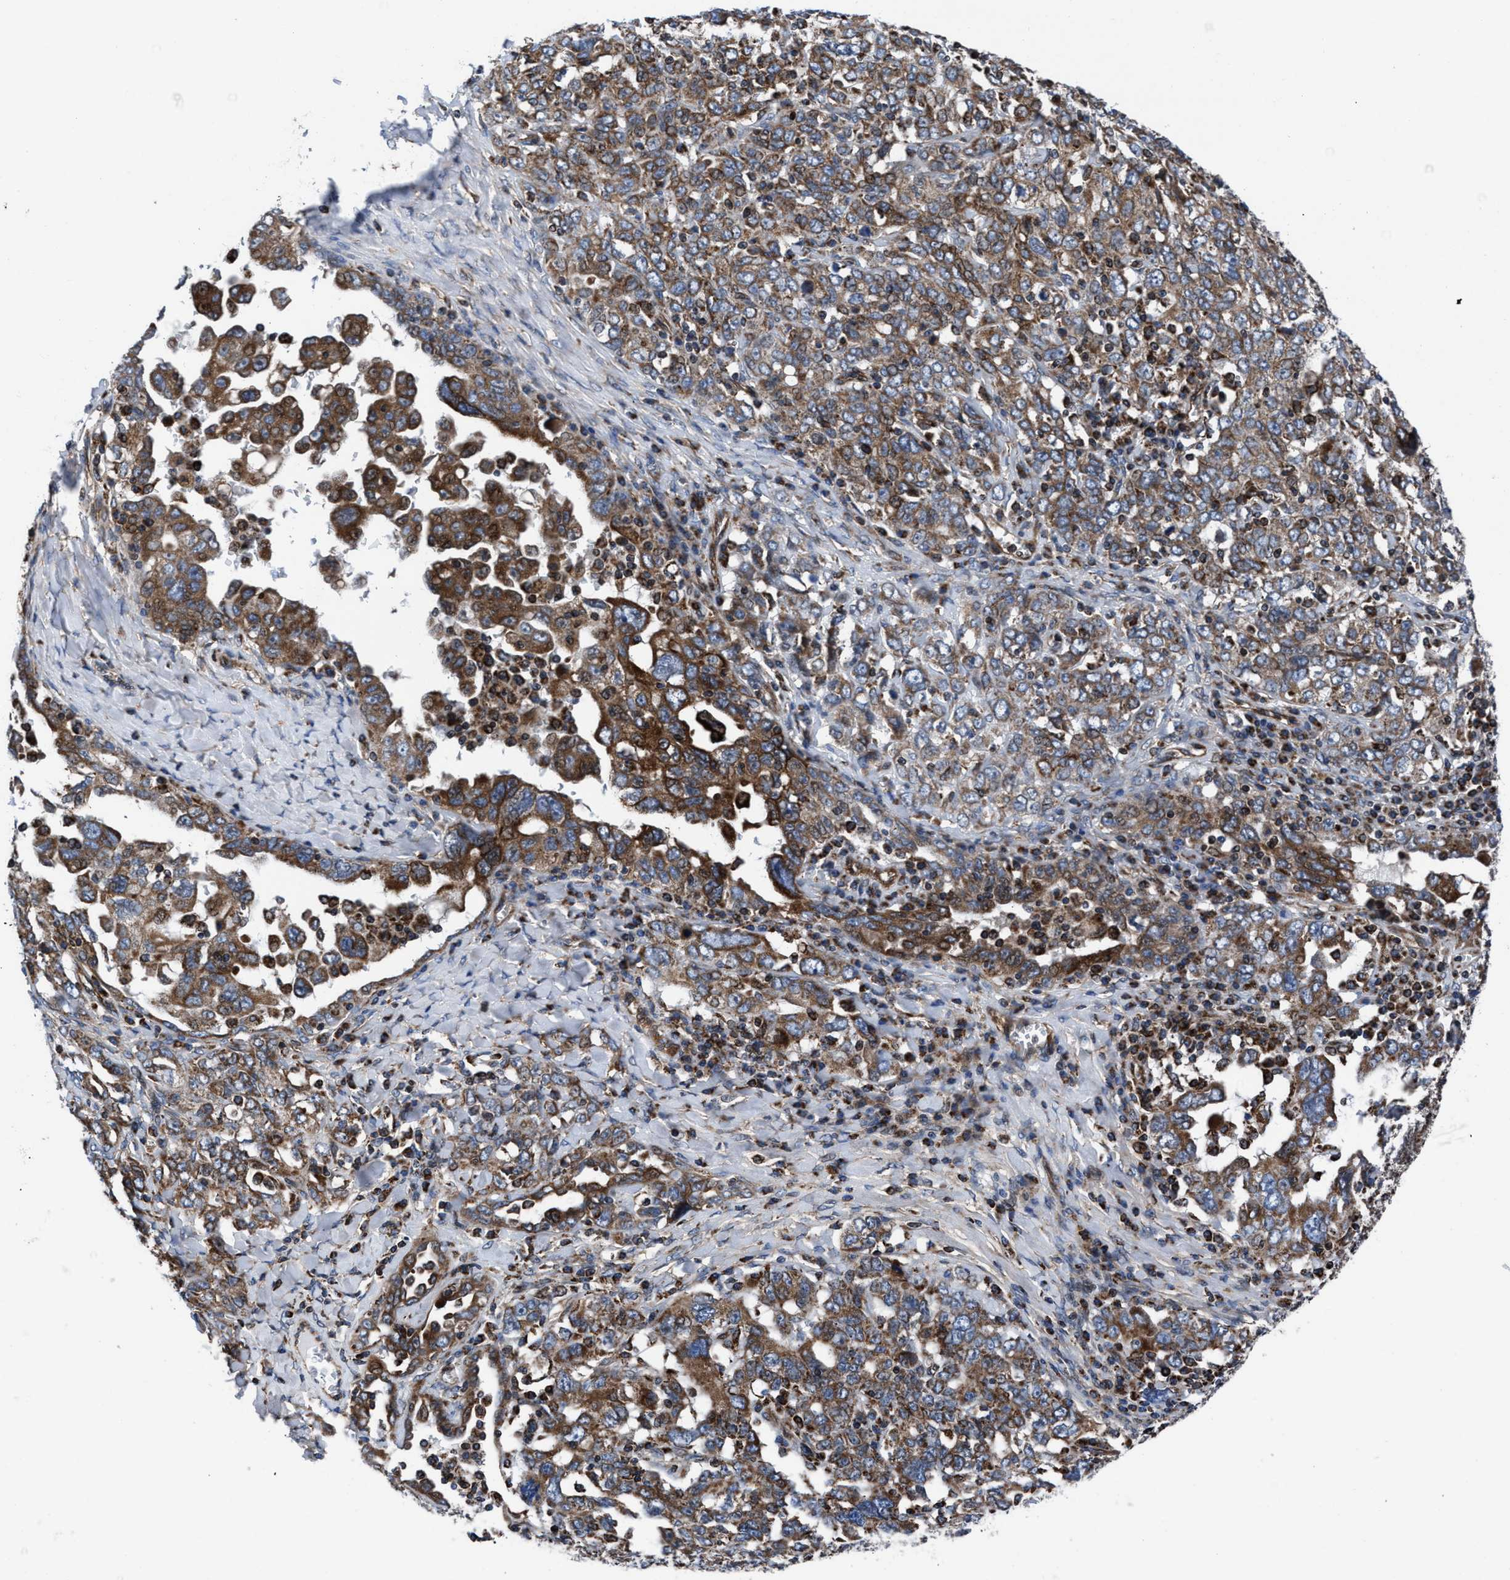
{"staining": {"intensity": "moderate", "quantity": ">75%", "location": "cytoplasmic/membranous"}, "tissue": "ovarian cancer", "cell_type": "Tumor cells", "image_type": "cancer", "snomed": [{"axis": "morphology", "description": "Carcinoma, endometroid"}, {"axis": "topography", "description": "Ovary"}], "caption": "Ovarian endometroid carcinoma stained for a protein shows moderate cytoplasmic/membranous positivity in tumor cells.", "gene": "PRR15L", "patient": {"sex": "female", "age": 62}}